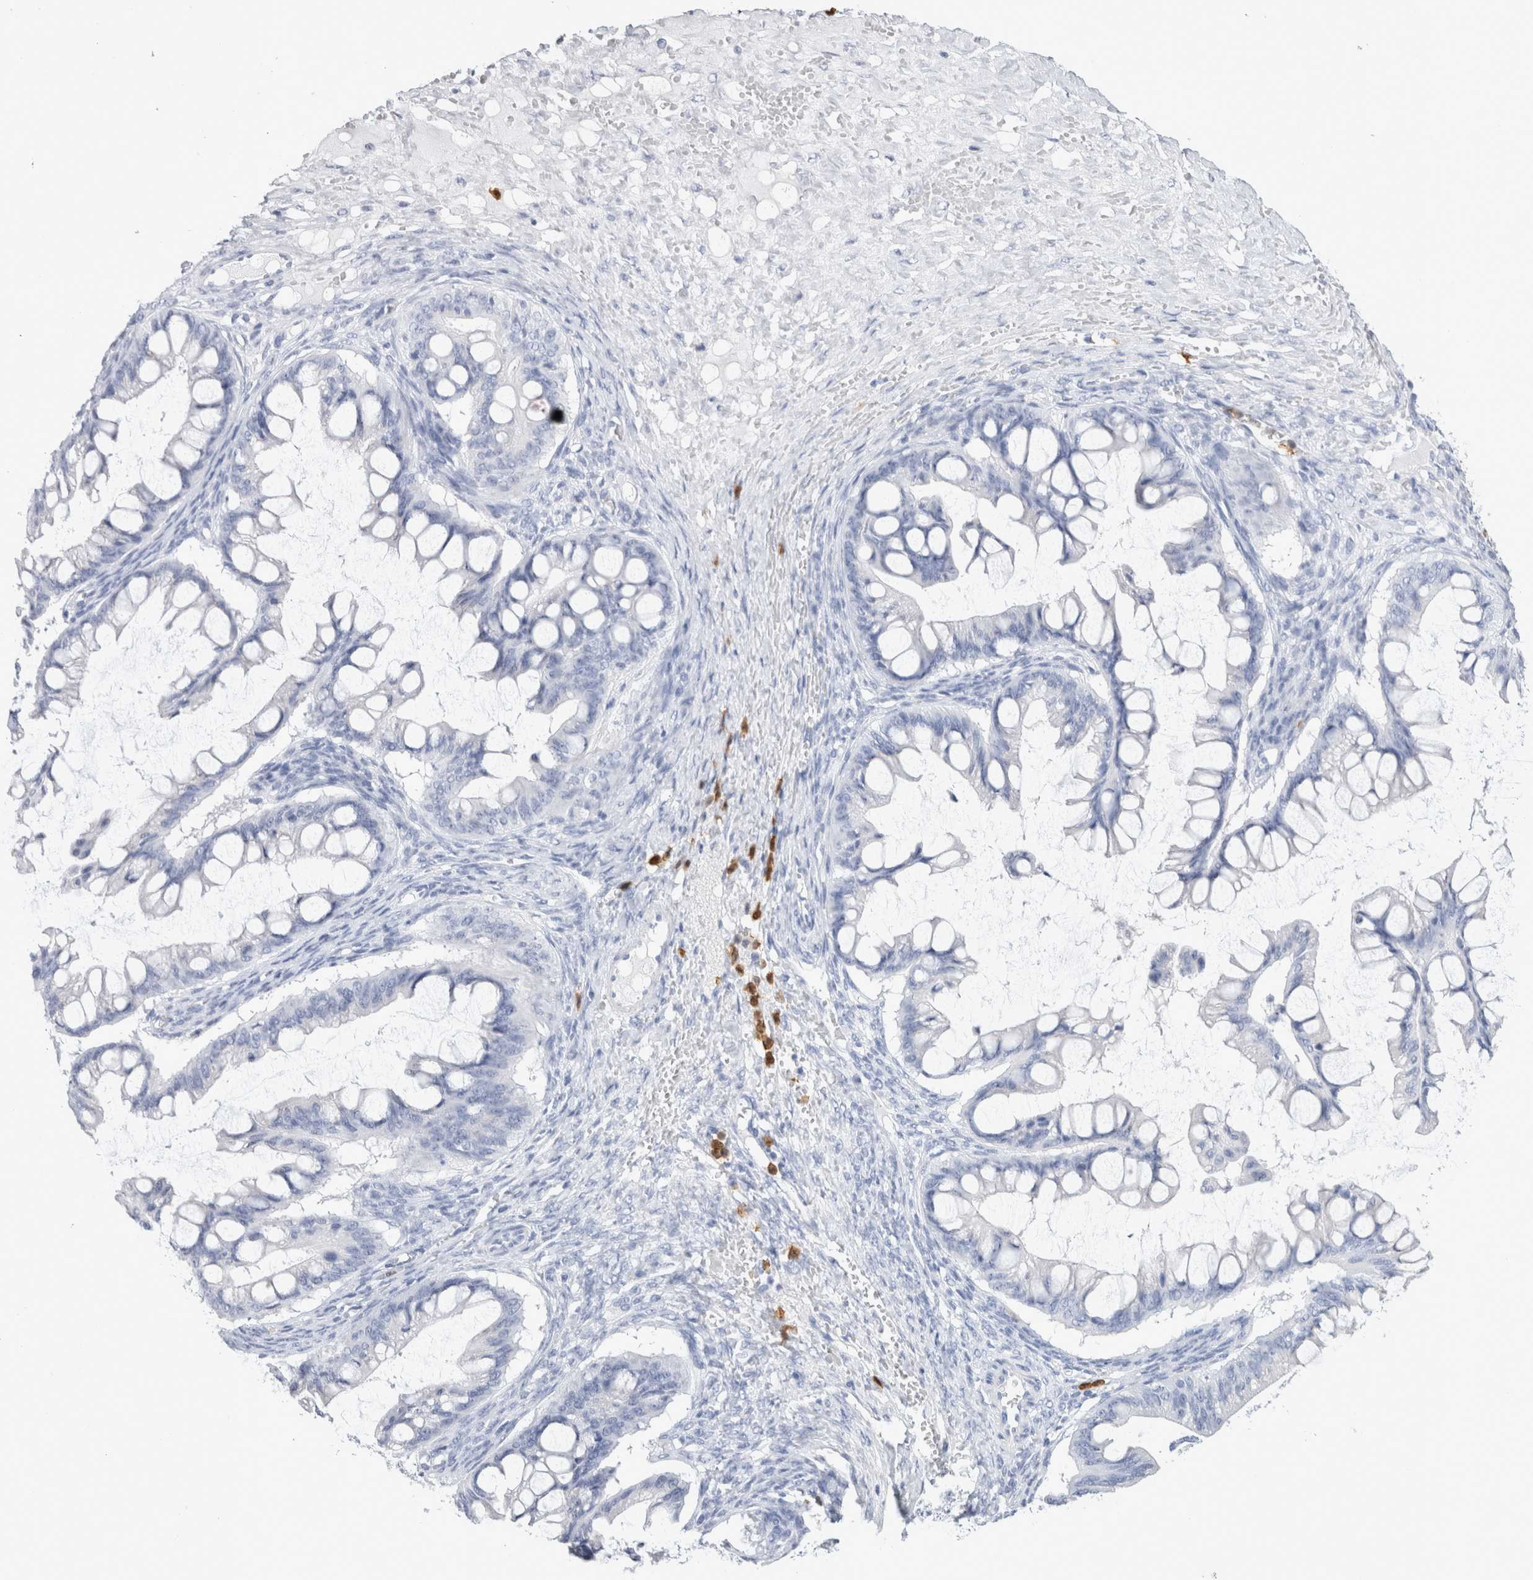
{"staining": {"intensity": "negative", "quantity": "none", "location": "none"}, "tissue": "ovarian cancer", "cell_type": "Tumor cells", "image_type": "cancer", "snomed": [{"axis": "morphology", "description": "Cystadenocarcinoma, mucinous, NOS"}, {"axis": "topography", "description": "Ovary"}], "caption": "Immunohistochemical staining of mucinous cystadenocarcinoma (ovarian) shows no significant staining in tumor cells.", "gene": "SLC10A5", "patient": {"sex": "female", "age": 73}}